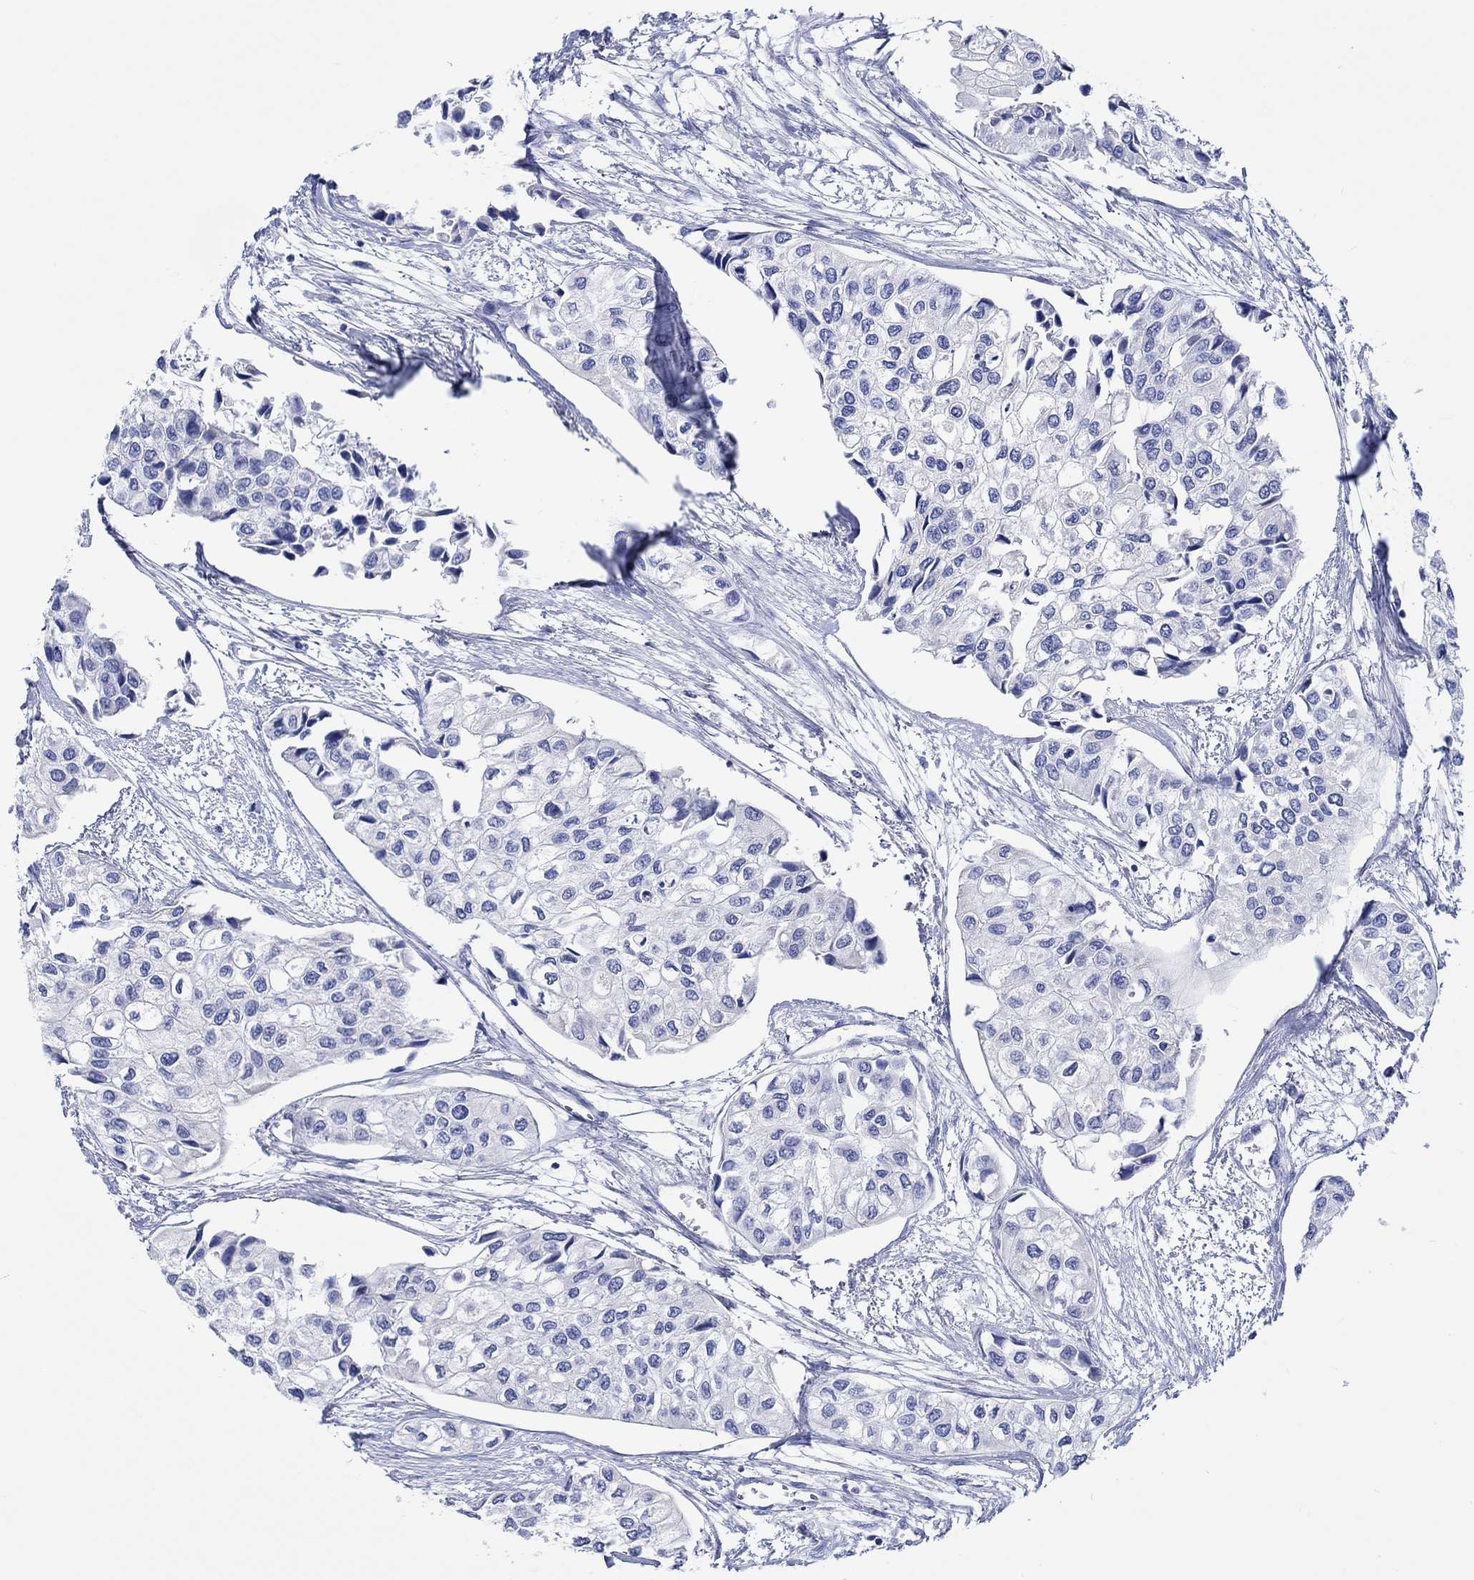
{"staining": {"intensity": "negative", "quantity": "none", "location": "none"}, "tissue": "urothelial cancer", "cell_type": "Tumor cells", "image_type": "cancer", "snomed": [{"axis": "morphology", "description": "Urothelial carcinoma, High grade"}, {"axis": "topography", "description": "Urinary bladder"}], "caption": "Tumor cells are negative for brown protein staining in urothelial carcinoma (high-grade).", "gene": "CPLX2", "patient": {"sex": "male", "age": 73}}